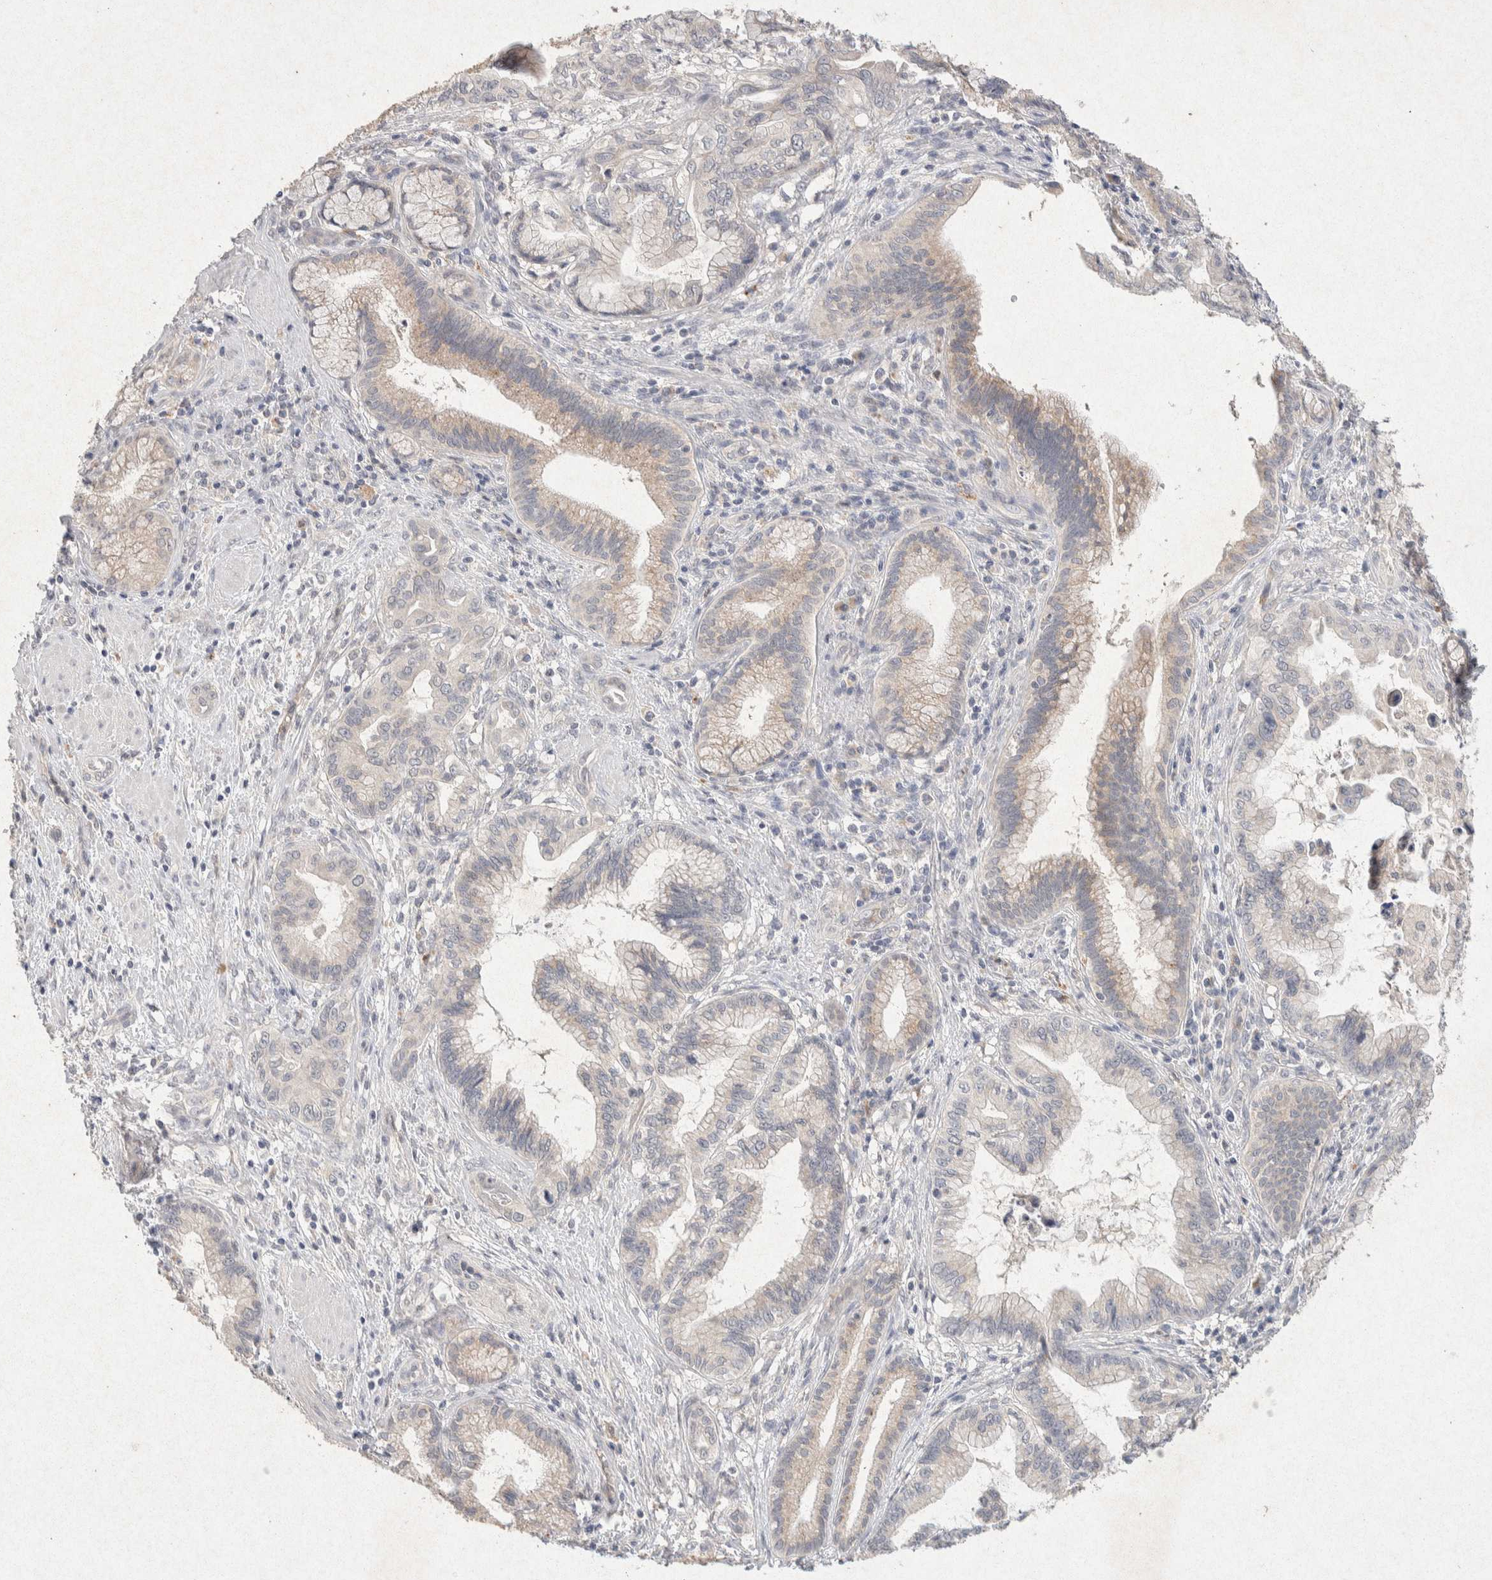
{"staining": {"intensity": "weak", "quantity": "25%-75%", "location": "cytoplasmic/membranous"}, "tissue": "pancreatic cancer", "cell_type": "Tumor cells", "image_type": "cancer", "snomed": [{"axis": "morphology", "description": "Adenocarcinoma, NOS"}, {"axis": "topography", "description": "Pancreas"}], "caption": "Tumor cells display low levels of weak cytoplasmic/membranous positivity in approximately 25%-75% of cells in pancreatic adenocarcinoma.", "gene": "GNAI1", "patient": {"sex": "female", "age": 64}}